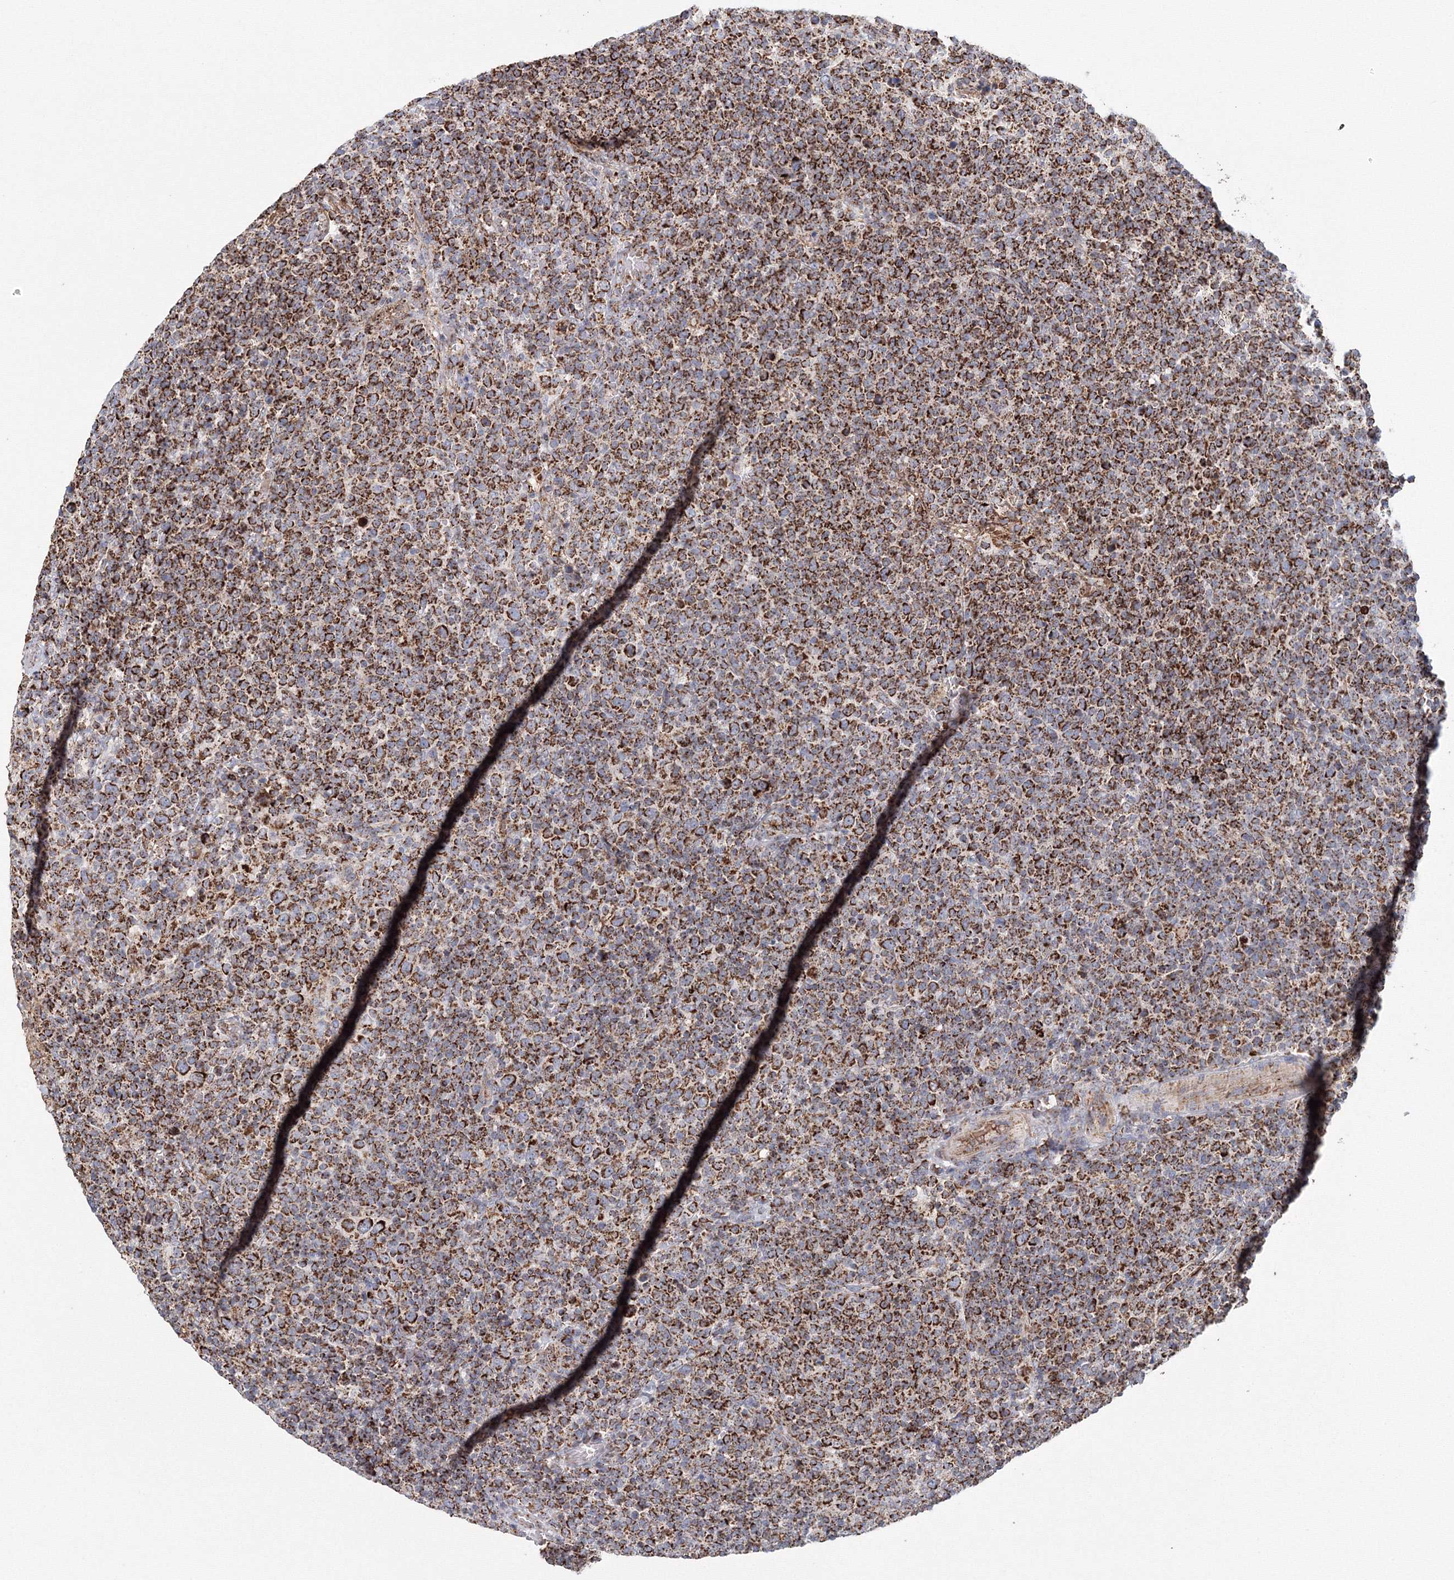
{"staining": {"intensity": "strong", "quantity": ">75%", "location": "cytoplasmic/membranous"}, "tissue": "lymphoma", "cell_type": "Tumor cells", "image_type": "cancer", "snomed": [{"axis": "morphology", "description": "Malignant lymphoma, non-Hodgkin's type, High grade"}, {"axis": "topography", "description": "Lymph node"}], "caption": "A brown stain shows strong cytoplasmic/membranous staining of a protein in lymphoma tumor cells. (DAB (3,3'-diaminobenzidine) = brown stain, brightfield microscopy at high magnification).", "gene": "GRPEL1", "patient": {"sex": "male", "age": 61}}